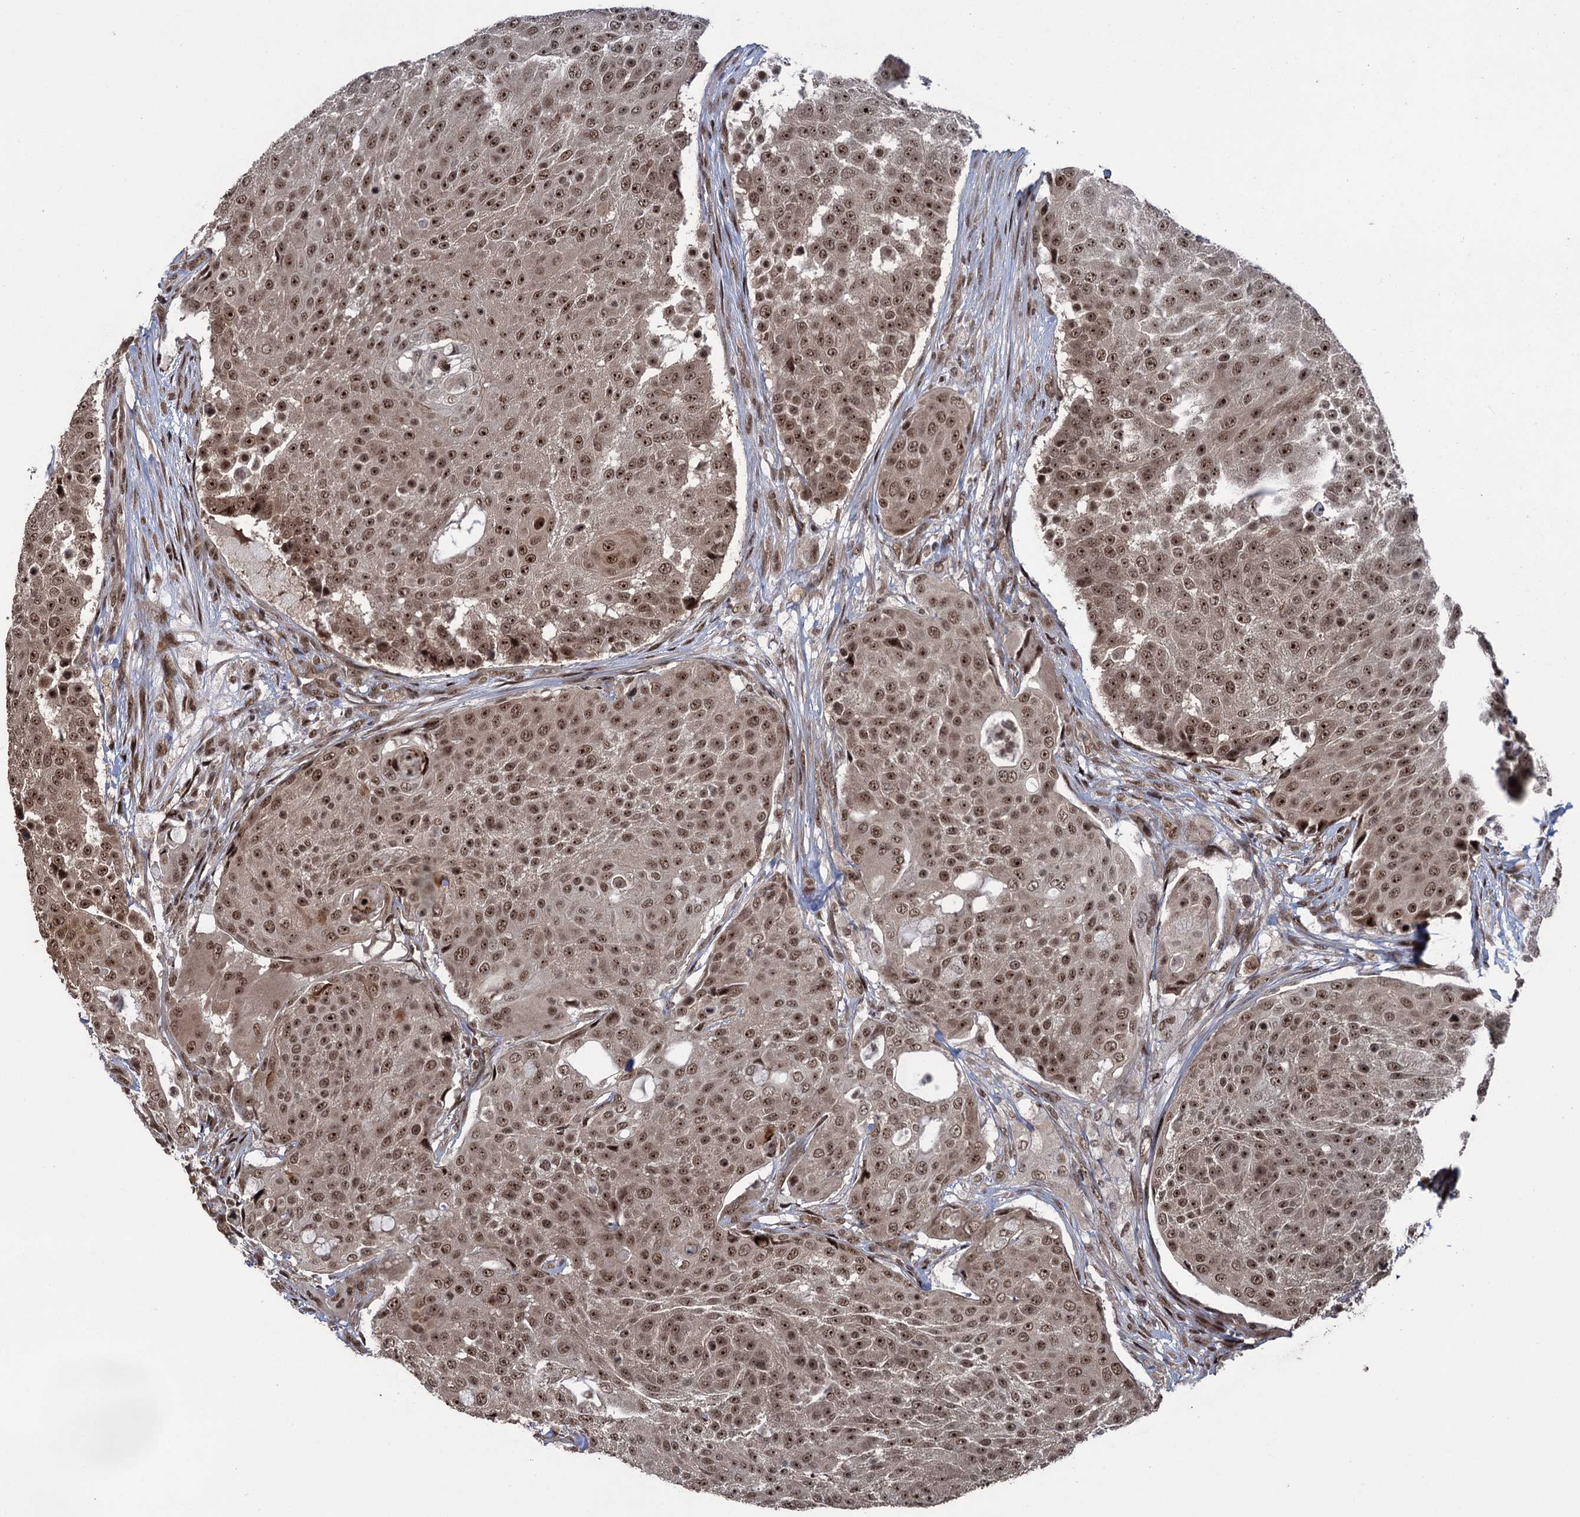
{"staining": {"intensity": "moderate", "quantity": ">75%", "location": "nuclear"}, "tissue": "urothelial cancer", "cell_type": "Tumor cells", "image_type": "cancer", "snomed": [{"axis": "morphology", "description": "Urothelial carcinoma, High grade"}, {"axis": "topography", "description": "Urinary bladder"}], "caption": "The histopathology image demonstrates a brown stain indicating the presence of a protein in the nuclear of tumor cells in urothelial cancer.", "gene": "ZNF169", "patient": {"sex": "female", "age": 63}}